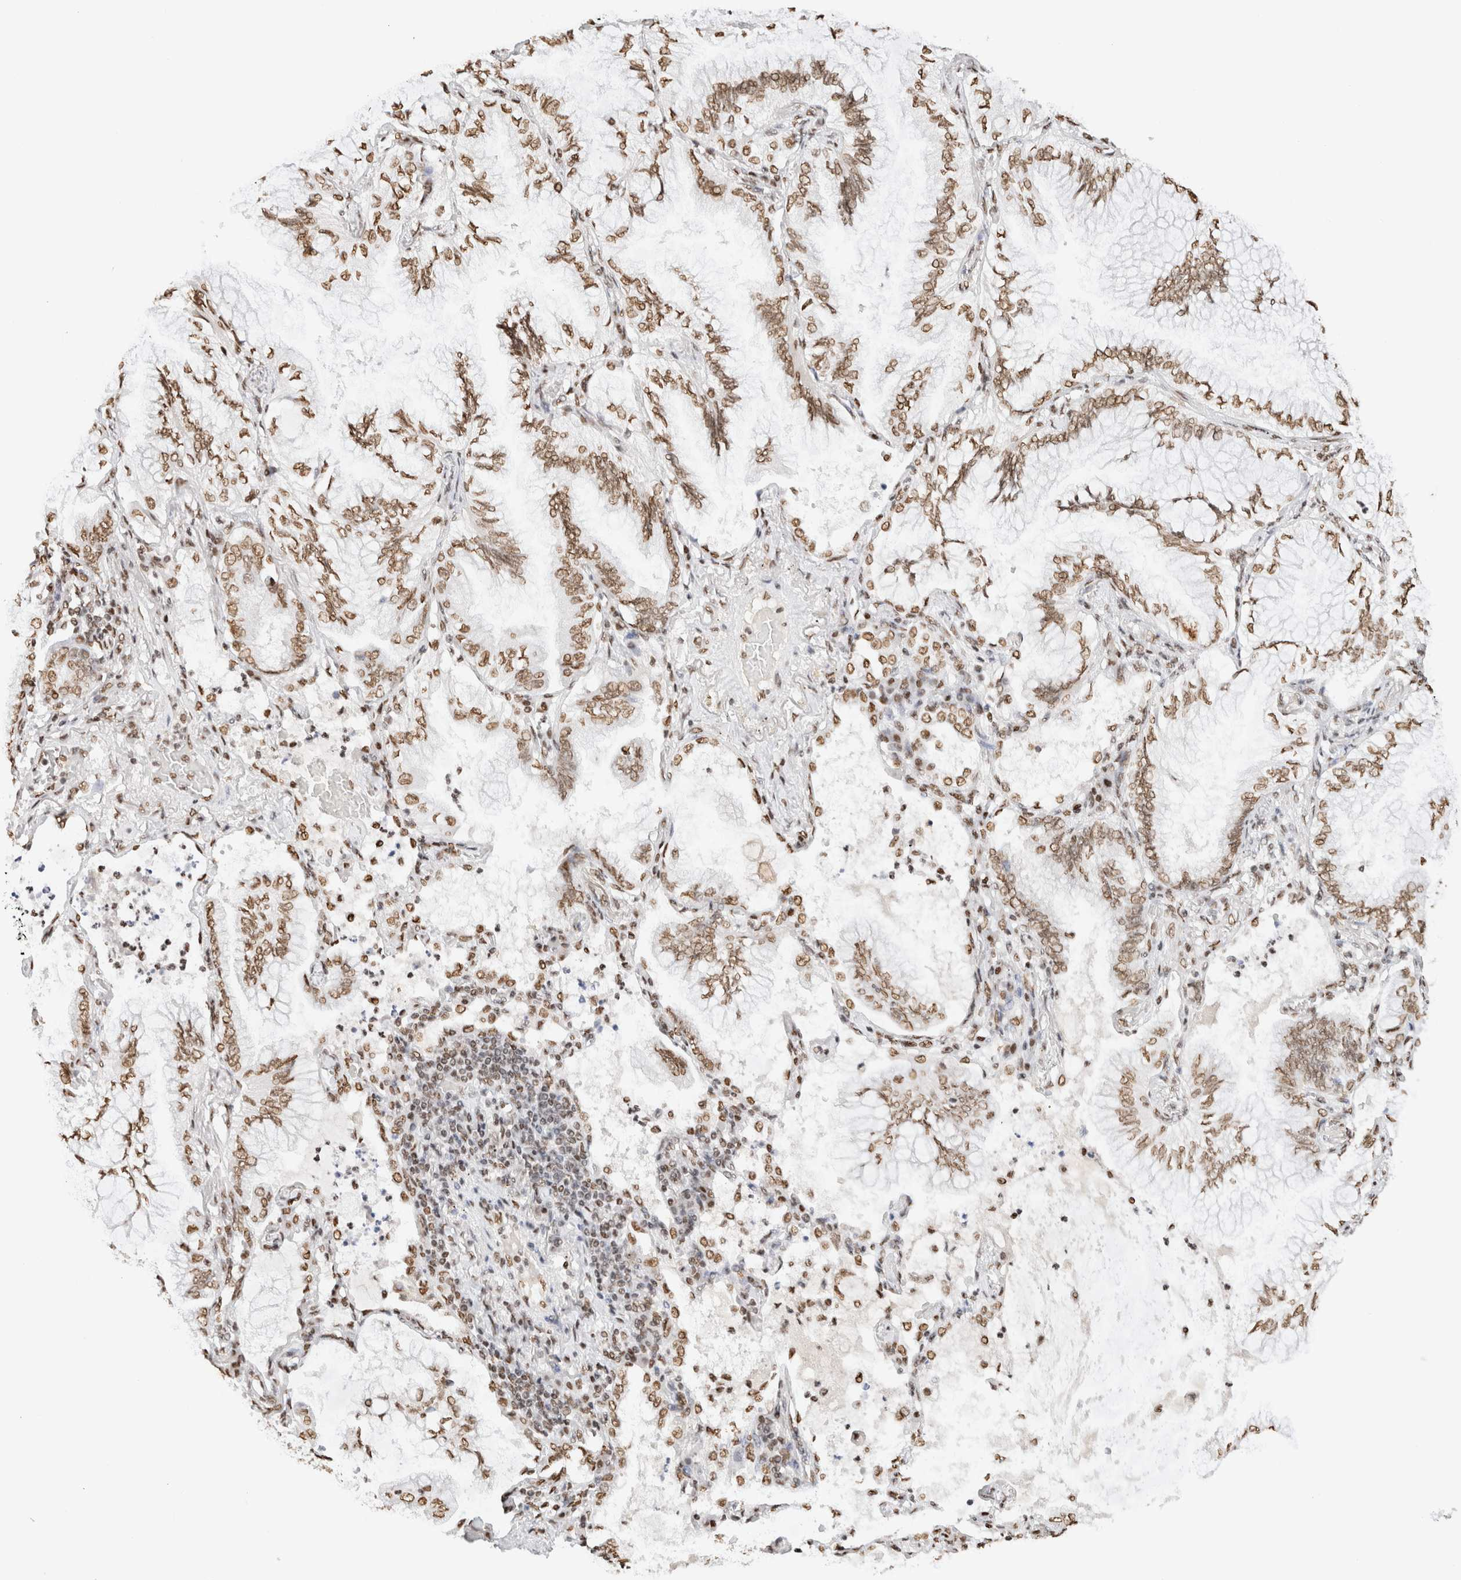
{"staining": {"intensity": "moderate", "quantity": ">75%", "location": "nuclear"}, "tissue": "lung cancer", "cell_type": "Tumor cells", "image_type": "cancer", "snomed": [{"axis": "morphology", "description": "Adenocarcinoma, NOS"}, {"axis": "topography", "description": "Lung"}], "caption": "Immunohistochemistry histopathology image of human lung cancer stained for a protein (brown), which displays medium levels of moderate nuclear positivity in about >75% of tumor cells.", "gene": "SUPT3H", "patient": {"sex": "female", "age": 70}}